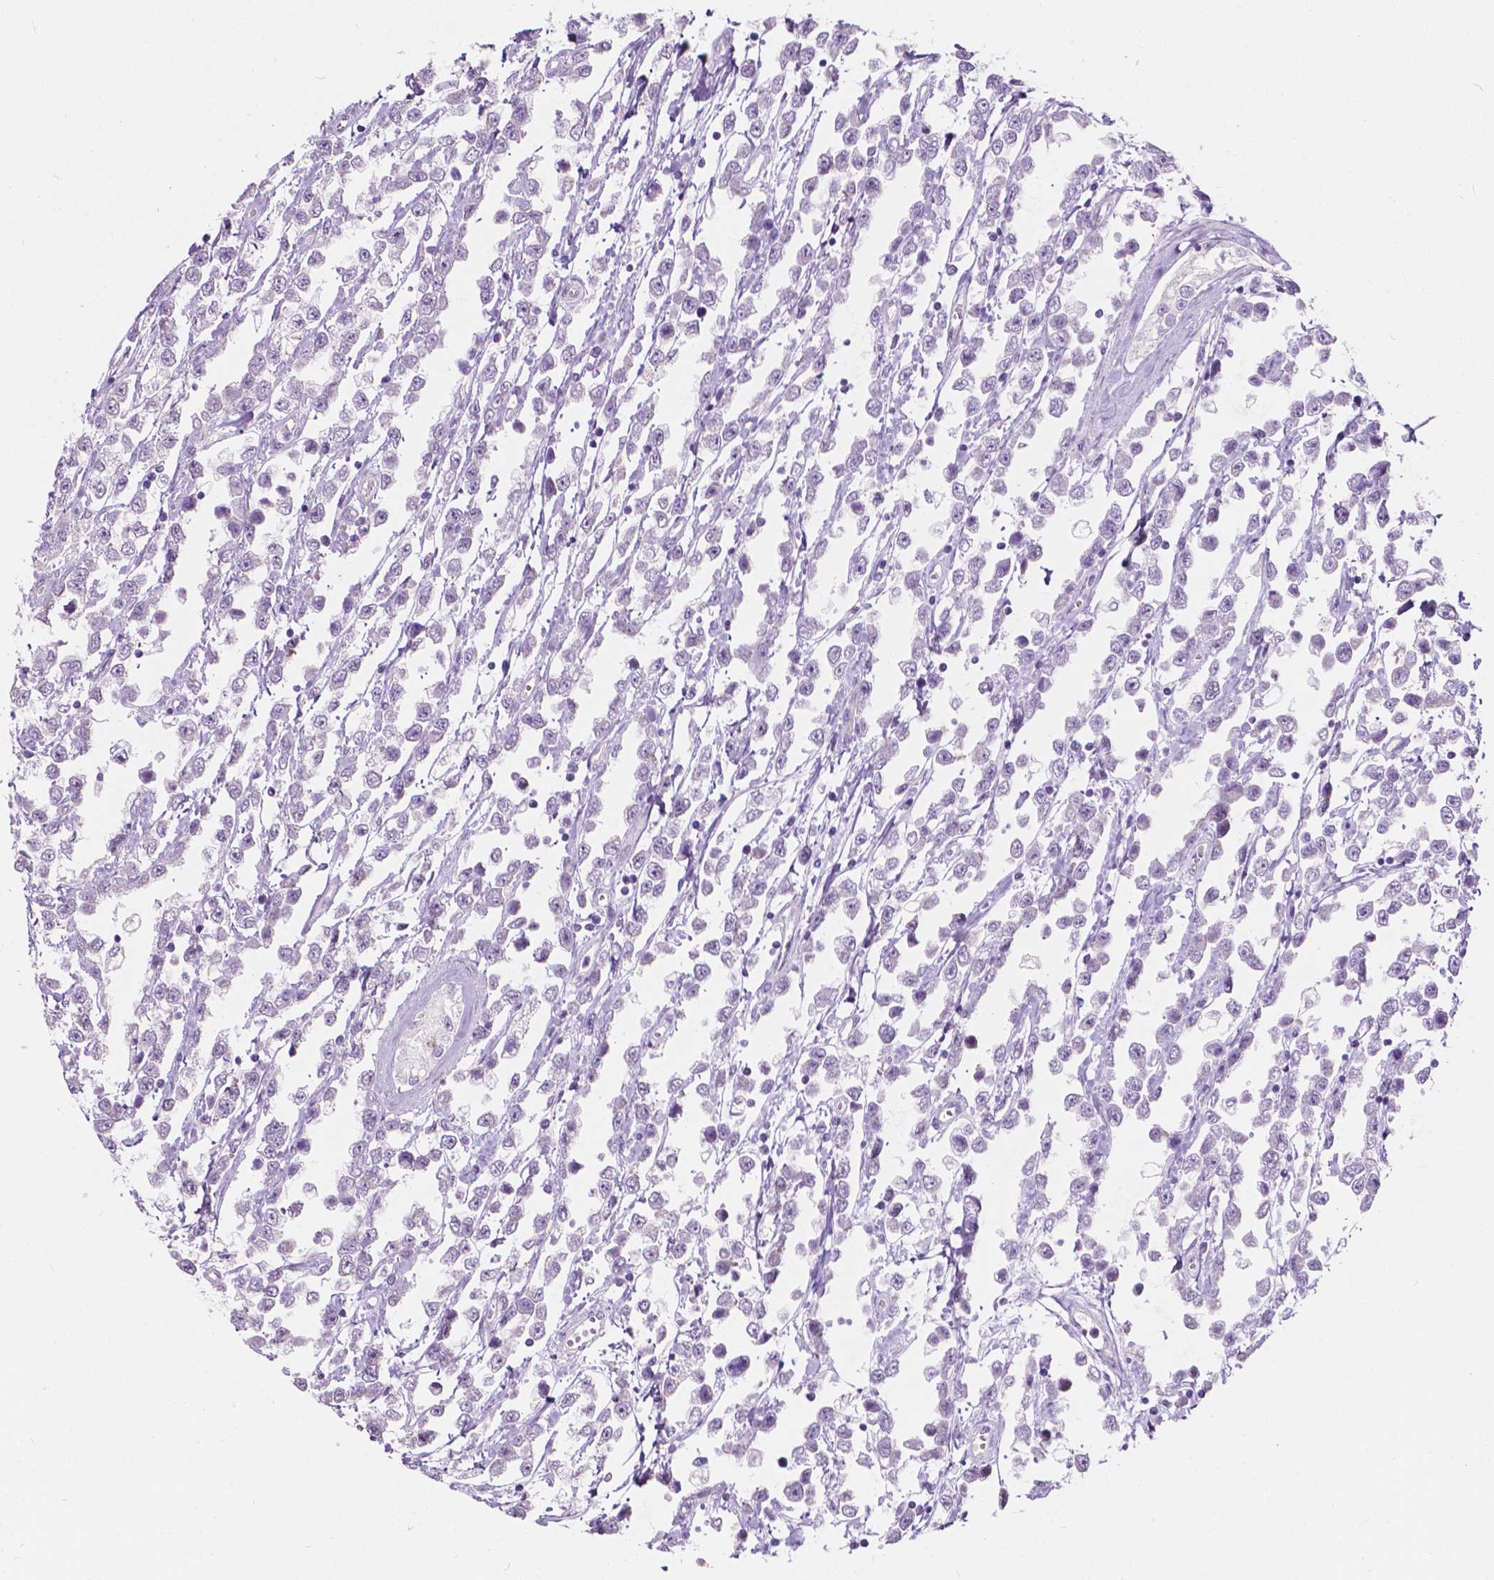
{"staining": {"intensity": "negative", "quantity": "none", "location": "none"}, "tissue": "testis cancer", "cell_type": "Tumor cells", "image_type": "cancer", "snomed": [{"axis": "morphology", "description": "Seminoma, NOS"}, {"axis": "topography", "description": "Testis"}], "caption": "Human testis seminoma stained for a protein using immunohistochemistry (IHC) exhibits no staining in tumor cells.", "gene": "NOS1AP", "patient": {"sex": "male", "age": 34}}